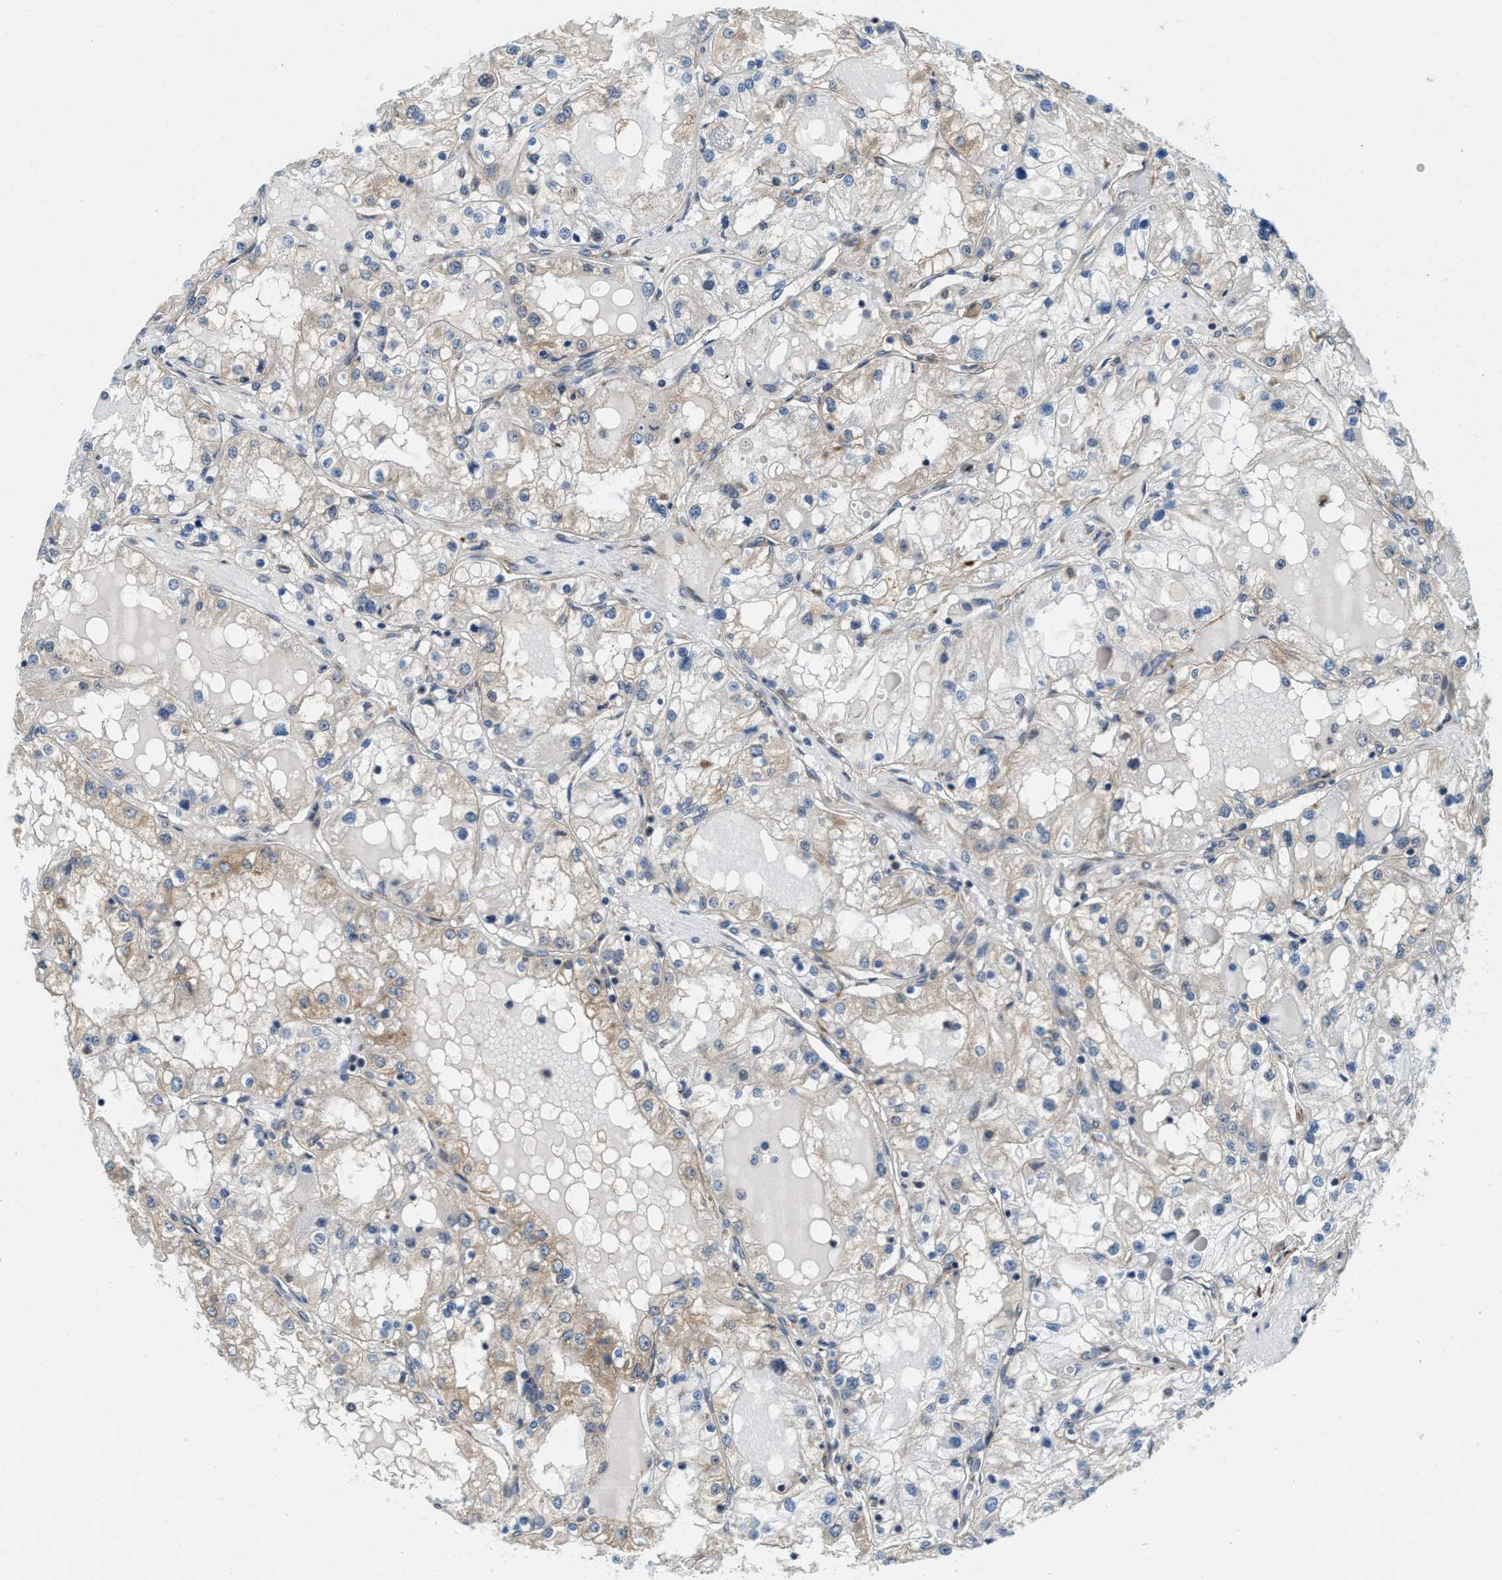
{"staining": {"intensity": "weak", "quantity": "<25%", "location": "cytoplasmic/membranous"}, "tissue": "renal cancer", "cell_type": "Tumor cells", "image_type": "cancer", "snomed": [{"axis": "morphology", "description": "Adenocarcinoma, NOS"}, {"axis": "topography", "description": "Kidney"}], "caption": "Immunohistochemical staining of renal adenocarcinoma exhibits no significant staining in tumor cells.", "gene": "HSD17B12", "patient": {"sex": "male", "age": 68}}